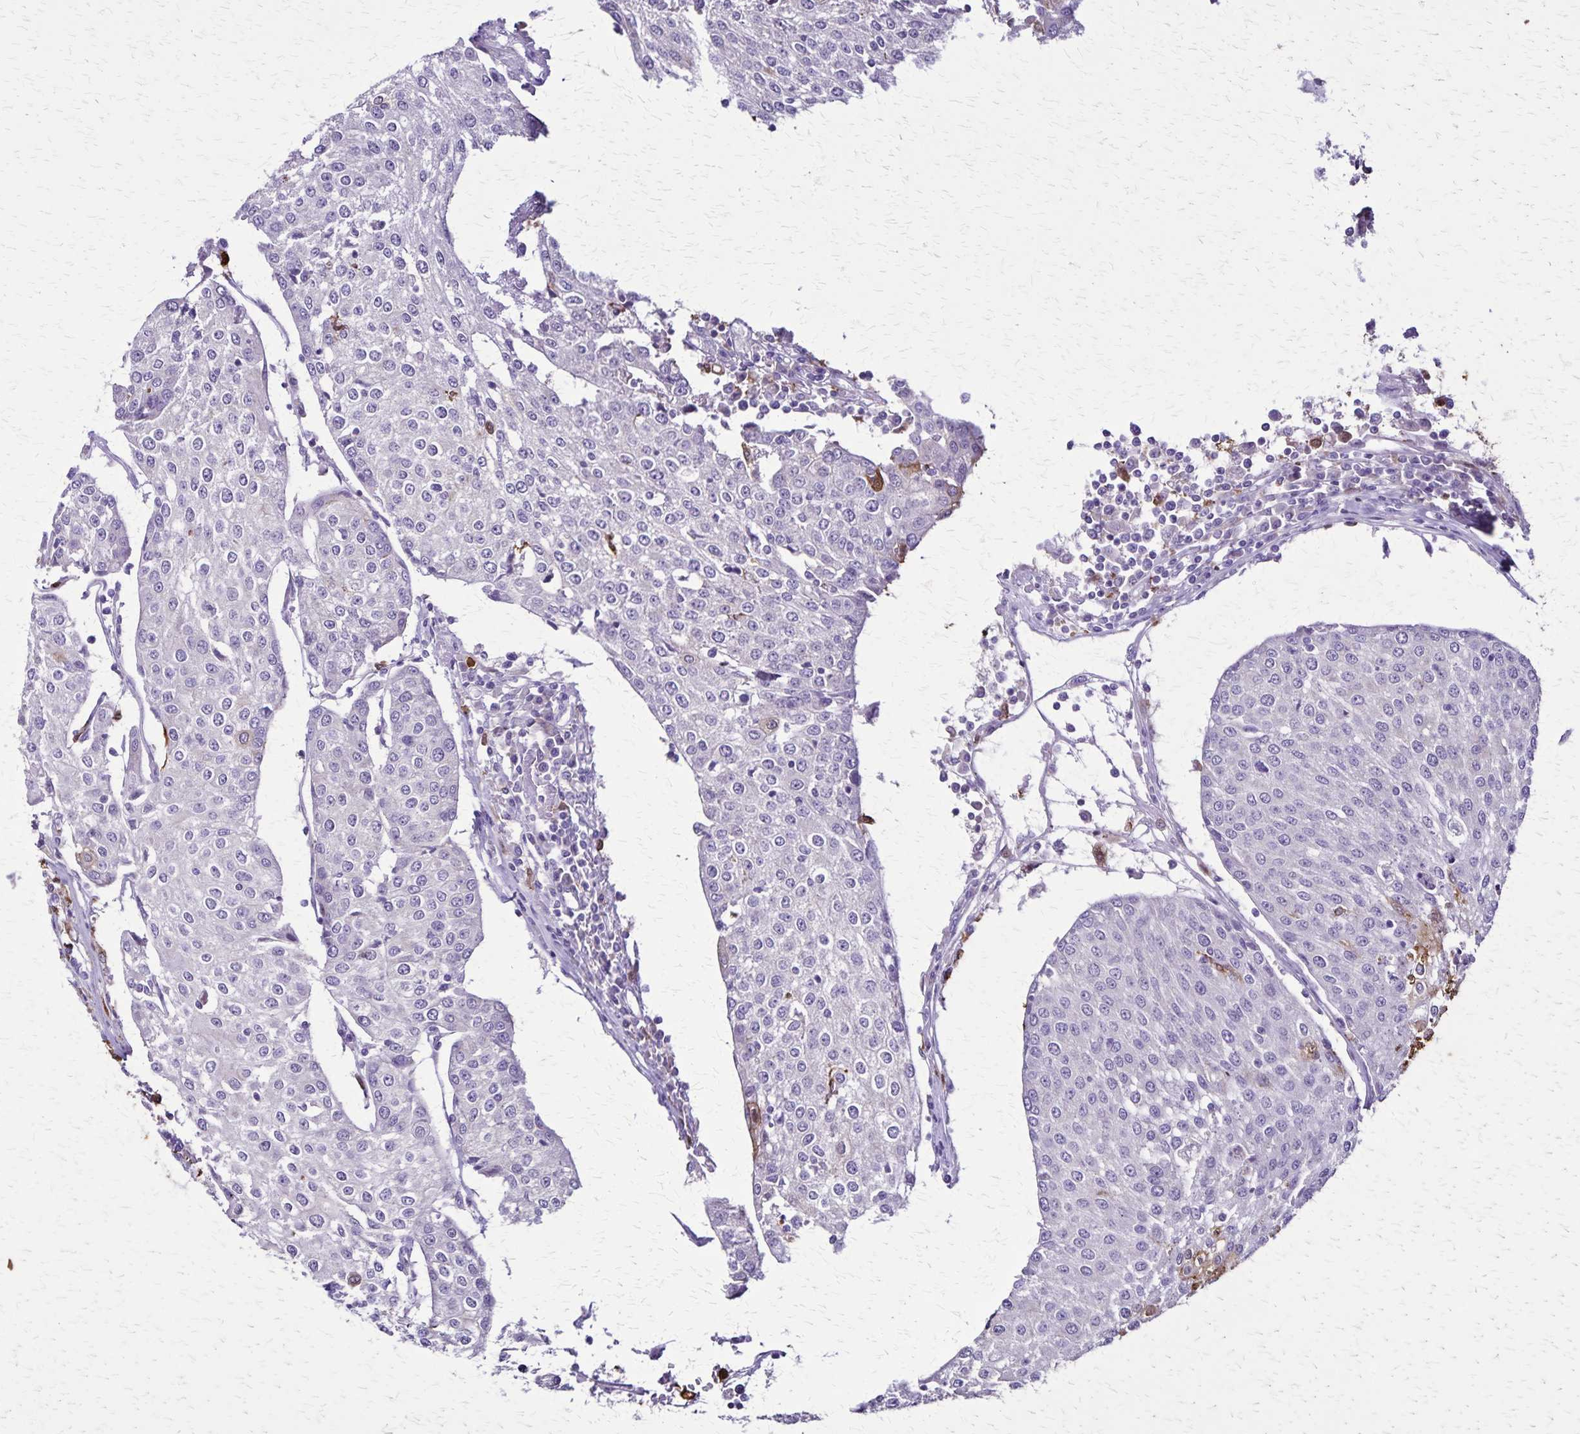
{"staining": {"intensity": "moderate", "quantity": "<25%", "location": "cytoplasmic/membranous"}, "tissue": "urothelial cancer", "cell_type": "Tumor cells", "image_type": "cancer", "snomed": [{"axis": "morphology", "description": "Urothelial carcinoma, High grade"}, {"axis": "topography", "description": "Urinary bladder"}], "caption": "Urothelial carcinoma (high-grade) tissue reveals moderate cytoplasmic/membranous expression in approximately <25% of tumor cells", "gene": "ULBP3", "patient": {"sex": "female", "age": 85}}